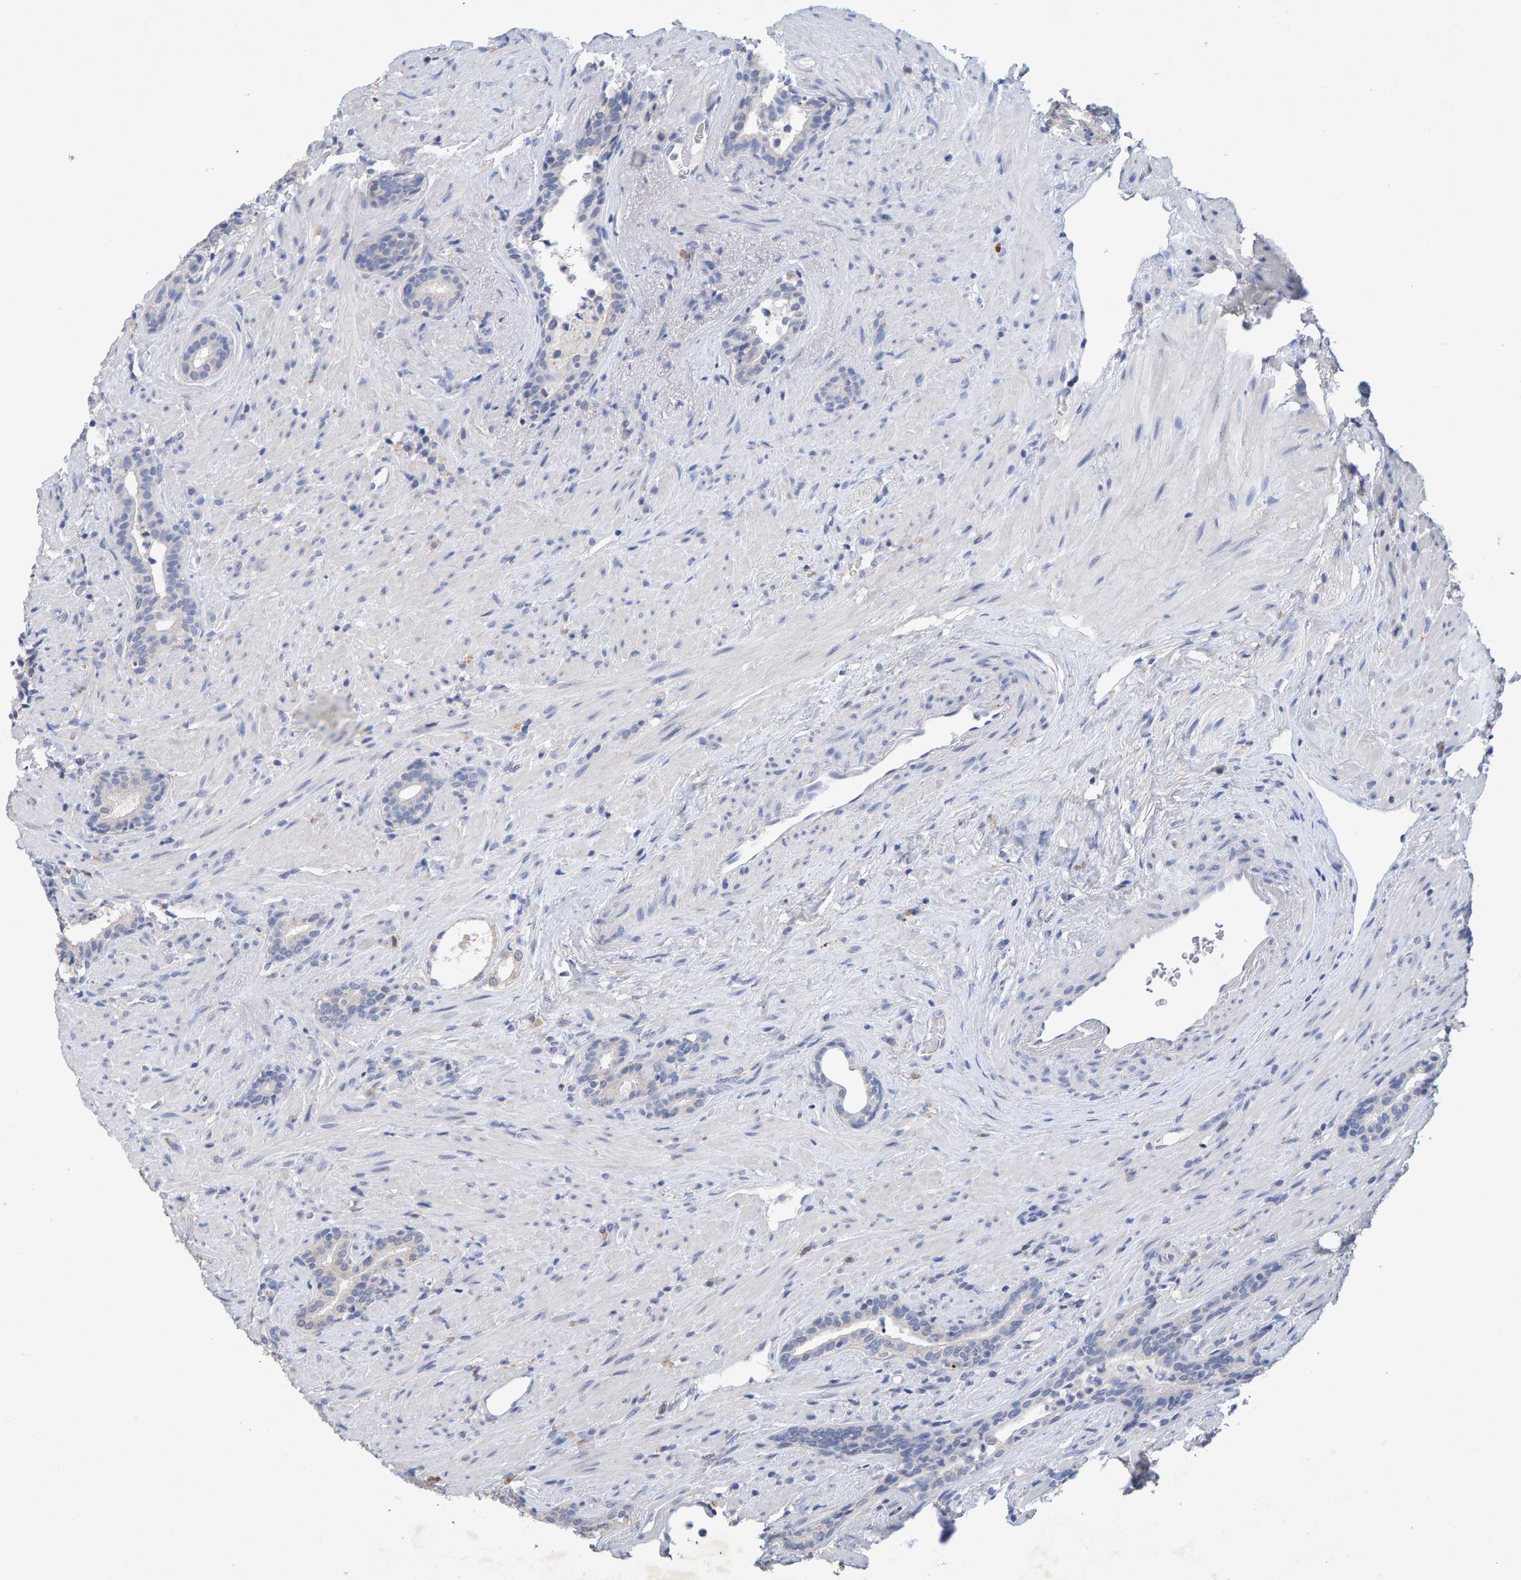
{"staining": {"intensity": "negative", "quantity": "none", "location": "none"}, "tissue": "prostate cancer", "cell_type": "Tumor cells", "image_type": "cancer", "snomed": [{"axis": "morphology", "description": "Adenocarcinoma, High grade"}, {"axis": "topography", "description": "Prostate"}], "caption": "An image of human adenocarcinoma (high-grade) (prostate) is negative for staining in tumor cells.", "gene": "CTH", "patient": {"sex": "male", "age": 71}}